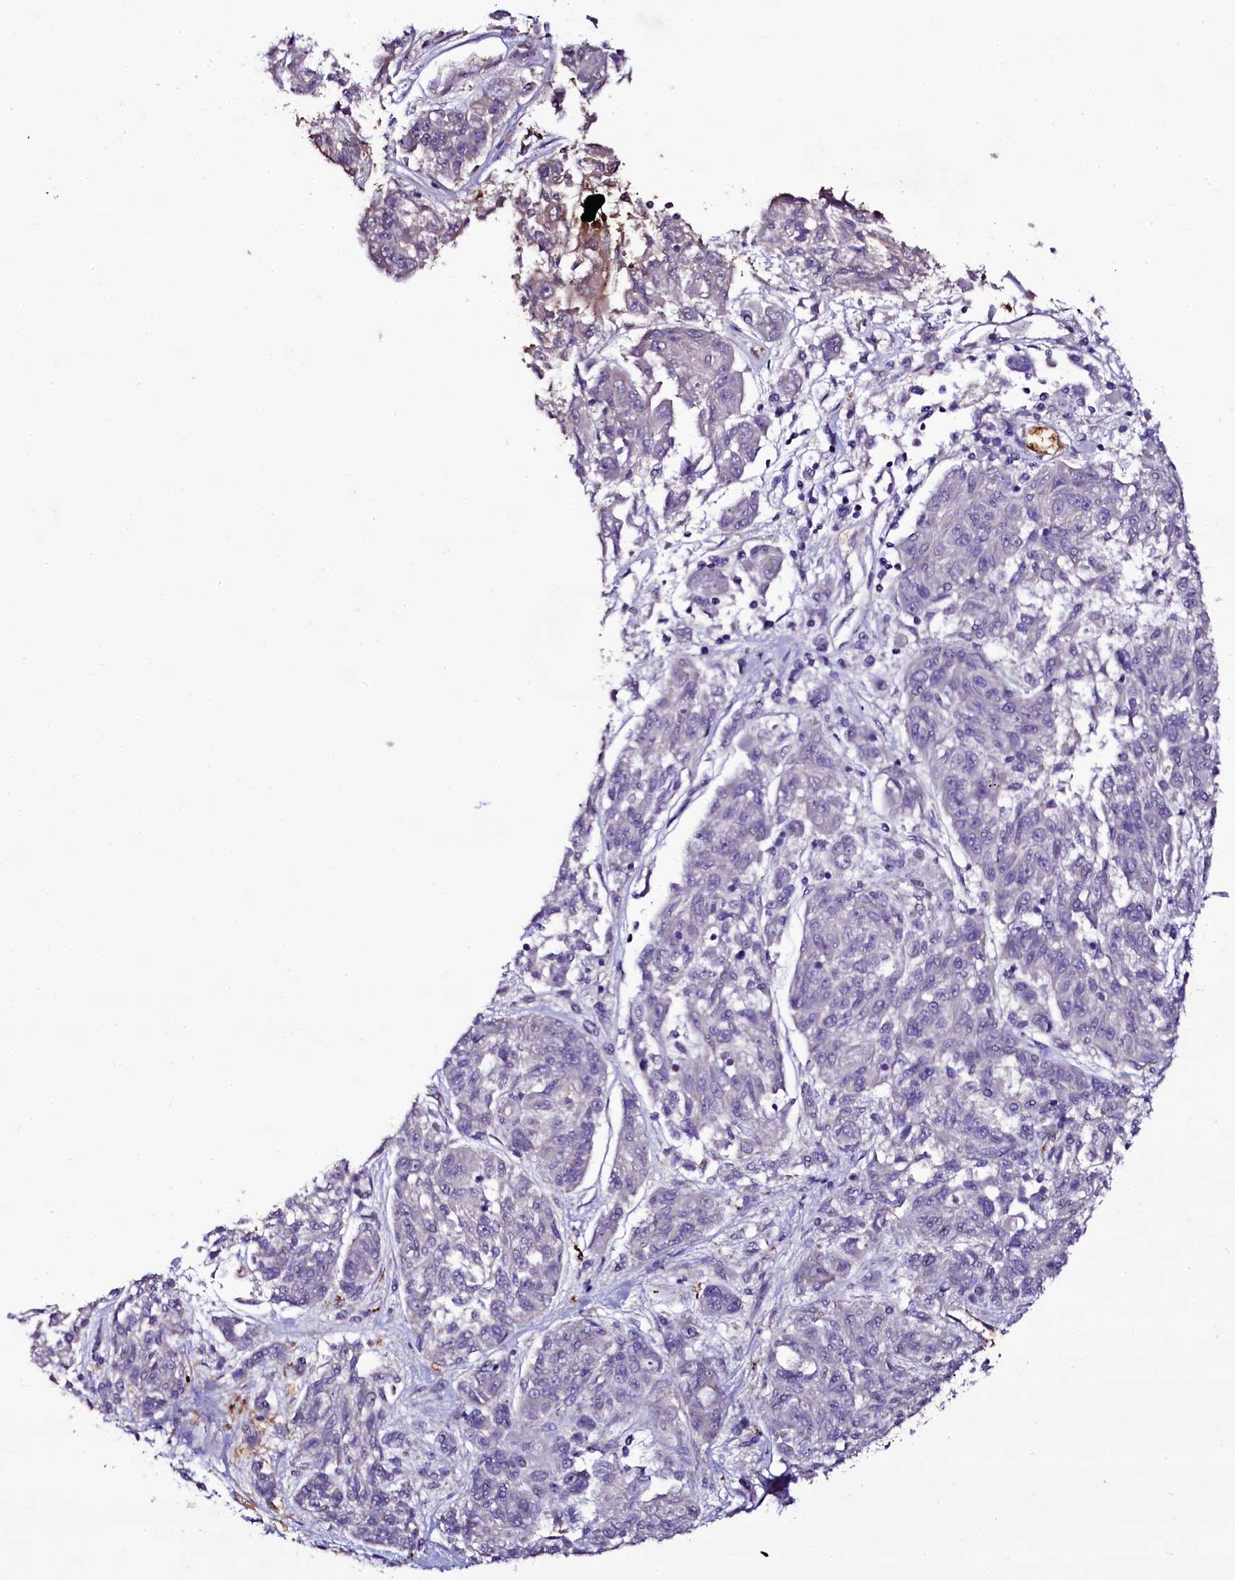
{"staining": {"intensity": "negative", "quantity": "none", "location": "none"}, "tissue": "melanoma", "cell_type": "Tumor cells", "image_type": "cancer", "snomed": [{"axis": "morphology", "description": "Malignant melanoma, NOS"}, {"axis": "topography", "description": "Skin"}], "caption": "There is no significant expression in tumor cells of melanoma.", "gene": "MEX3C", "patient": {"sex": "male", "age": 53}}